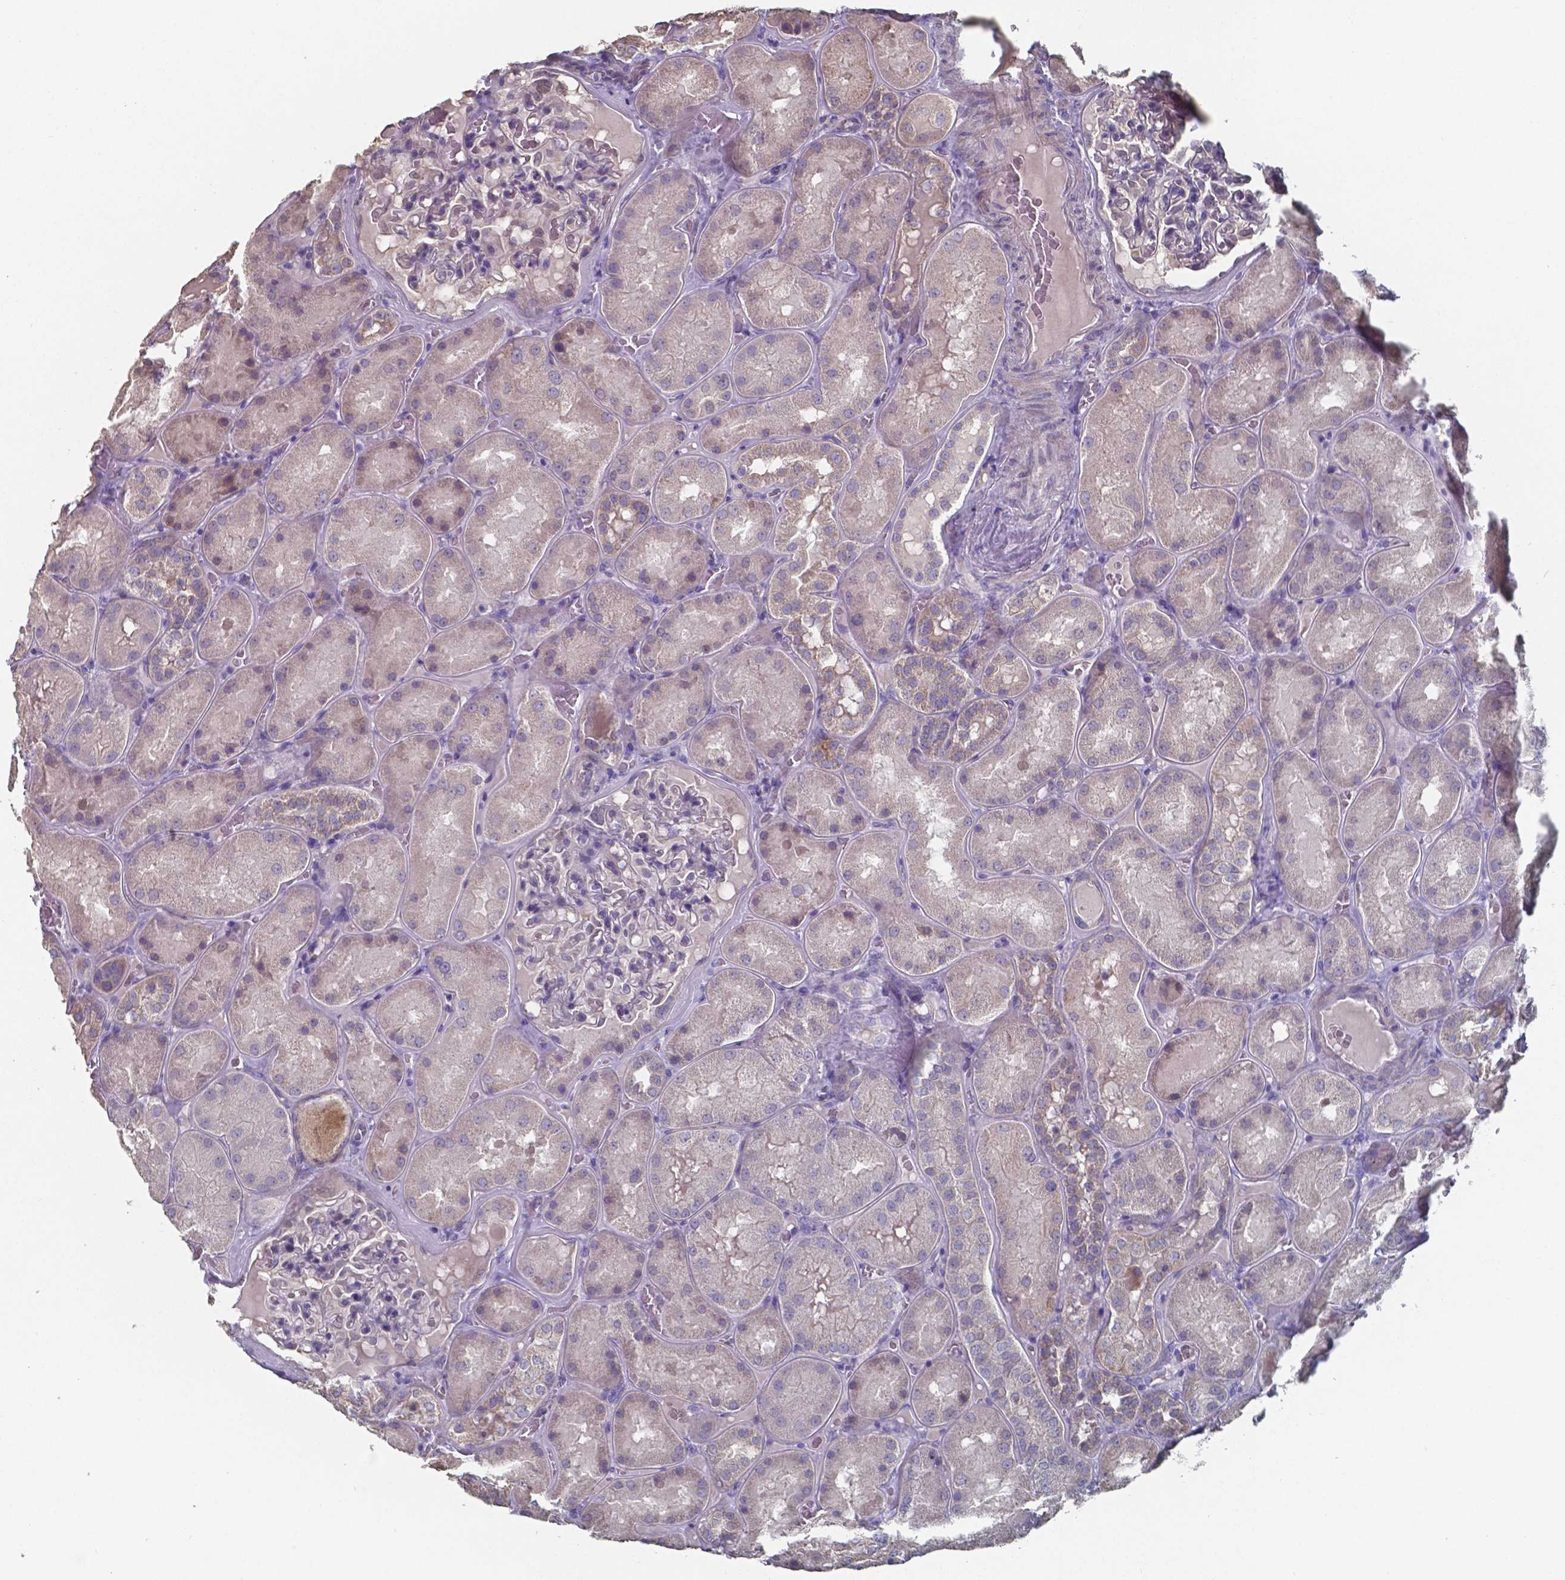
{"staining": {"intensity": "negative", "quantity": "none", "location": "none"}, "tissue": "kidney", "cell_type": "Cells in glomeruli", "image_type": "normal", "snomed": [{"axis": "morphology", "description": "Normal tissue, NOS"}, {"axis": "topography", "description": "Kidney"}], "caption": "The photomicrograph shows no staining of cells in glomeruli in normal kidney. (IHC, brightfield microscopy, high magnification).", "gene": "FOXJ1", "patient": {"sex": "male", "age": 73}}